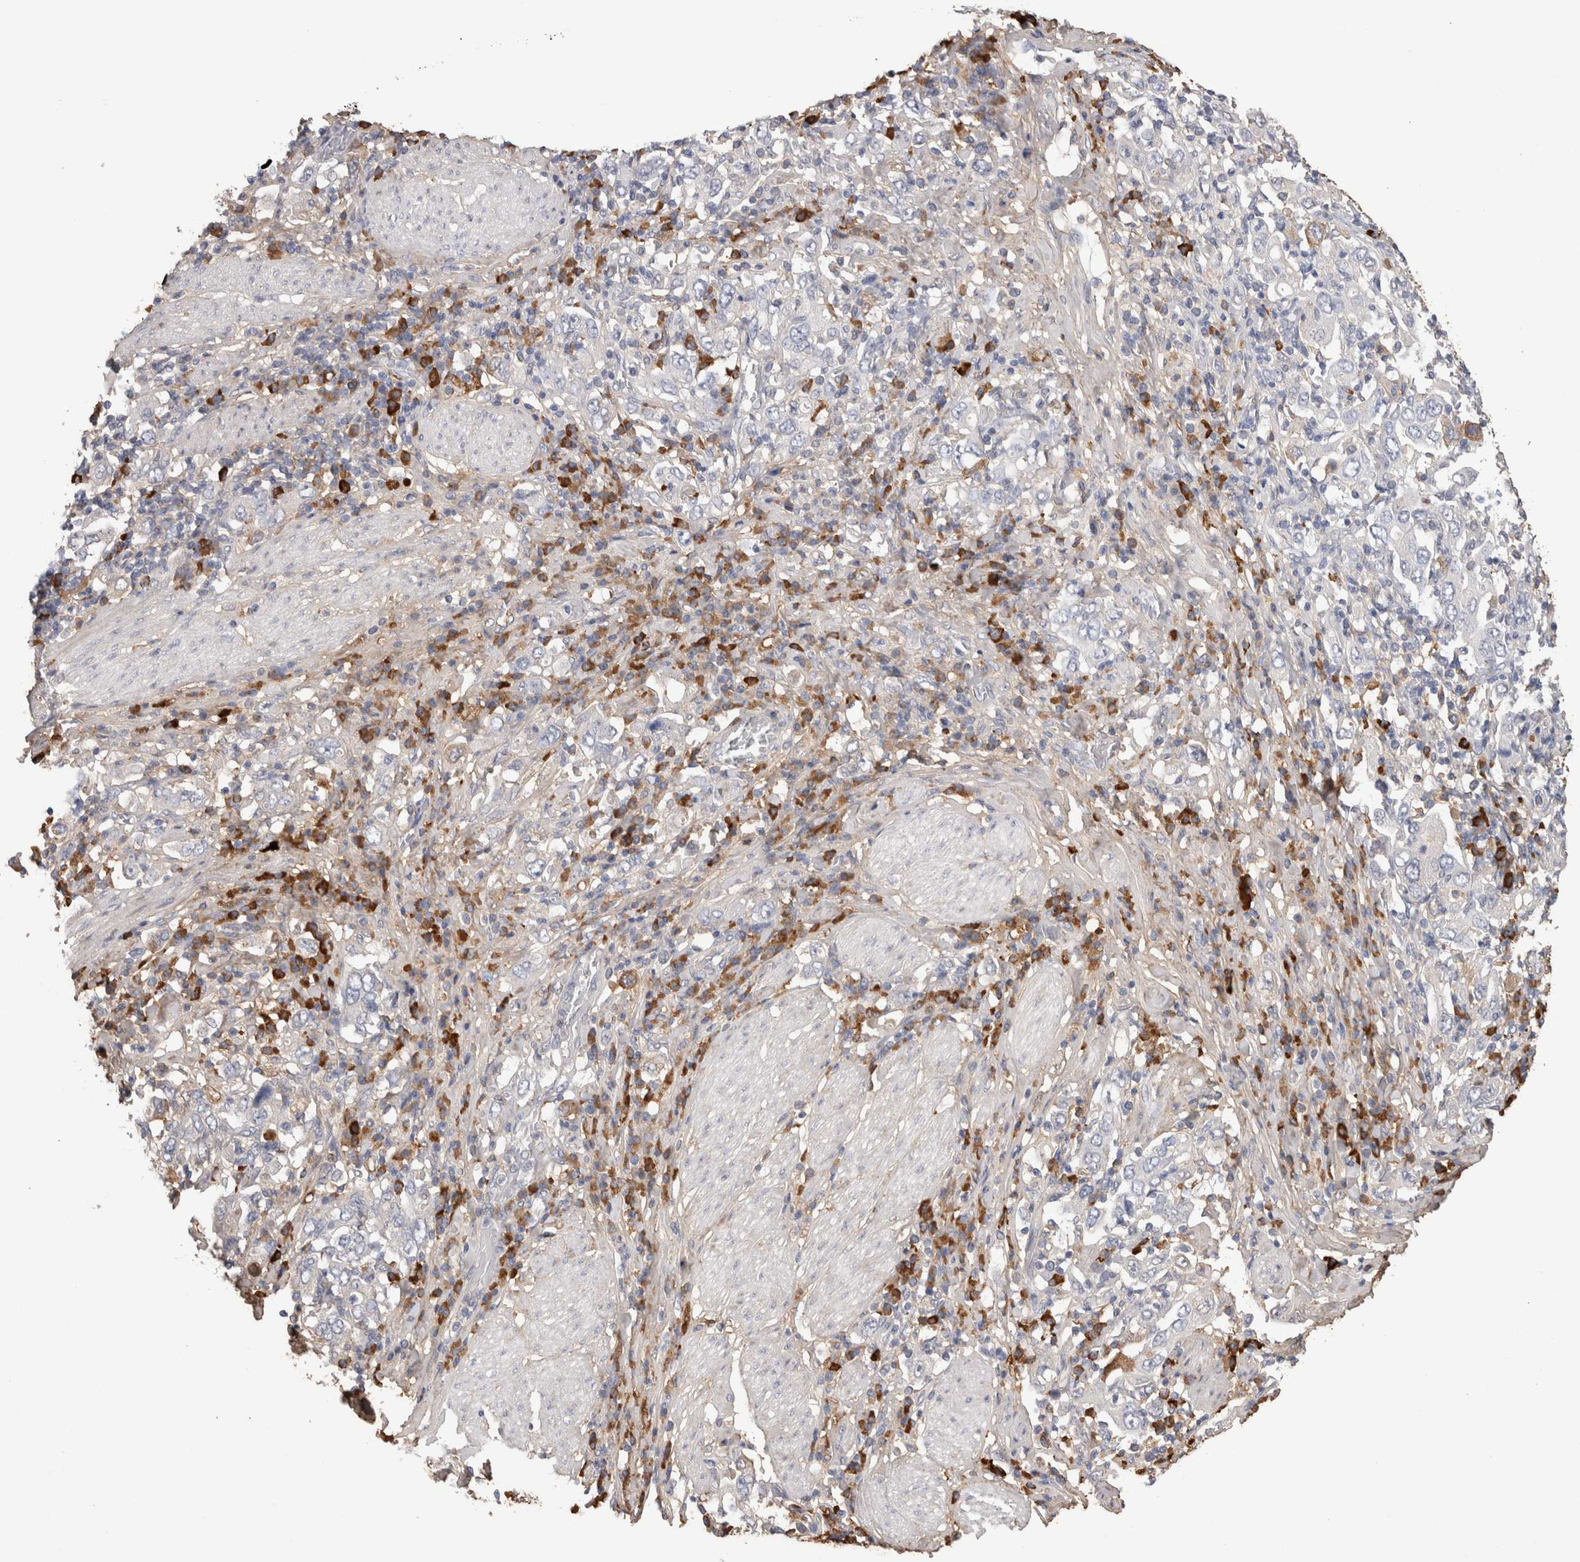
{"staining": {"intensity": "negative", "quantity": "none", "location": "none"}, "tissue": "stomach cancer", "cell_type": "Tumor cells", "image_type": "cancer", "snomed": [{"axis": "morphology", "description": "Adenocarcinoma, NOS"}, {"axis": "topography", "description": "Stomach, upper"}], "caption": "The photomicrograph exhibits no staining of tumor cells in stomach cancer (adenocarcinoma). (Brightfield microscopy of DAB (3,3'-diaminobenzidine) immunohistochemistry (IHC) at high magnification).", "gene": "PPP3CC", "patient": {"sex": "male", "age": 62}}